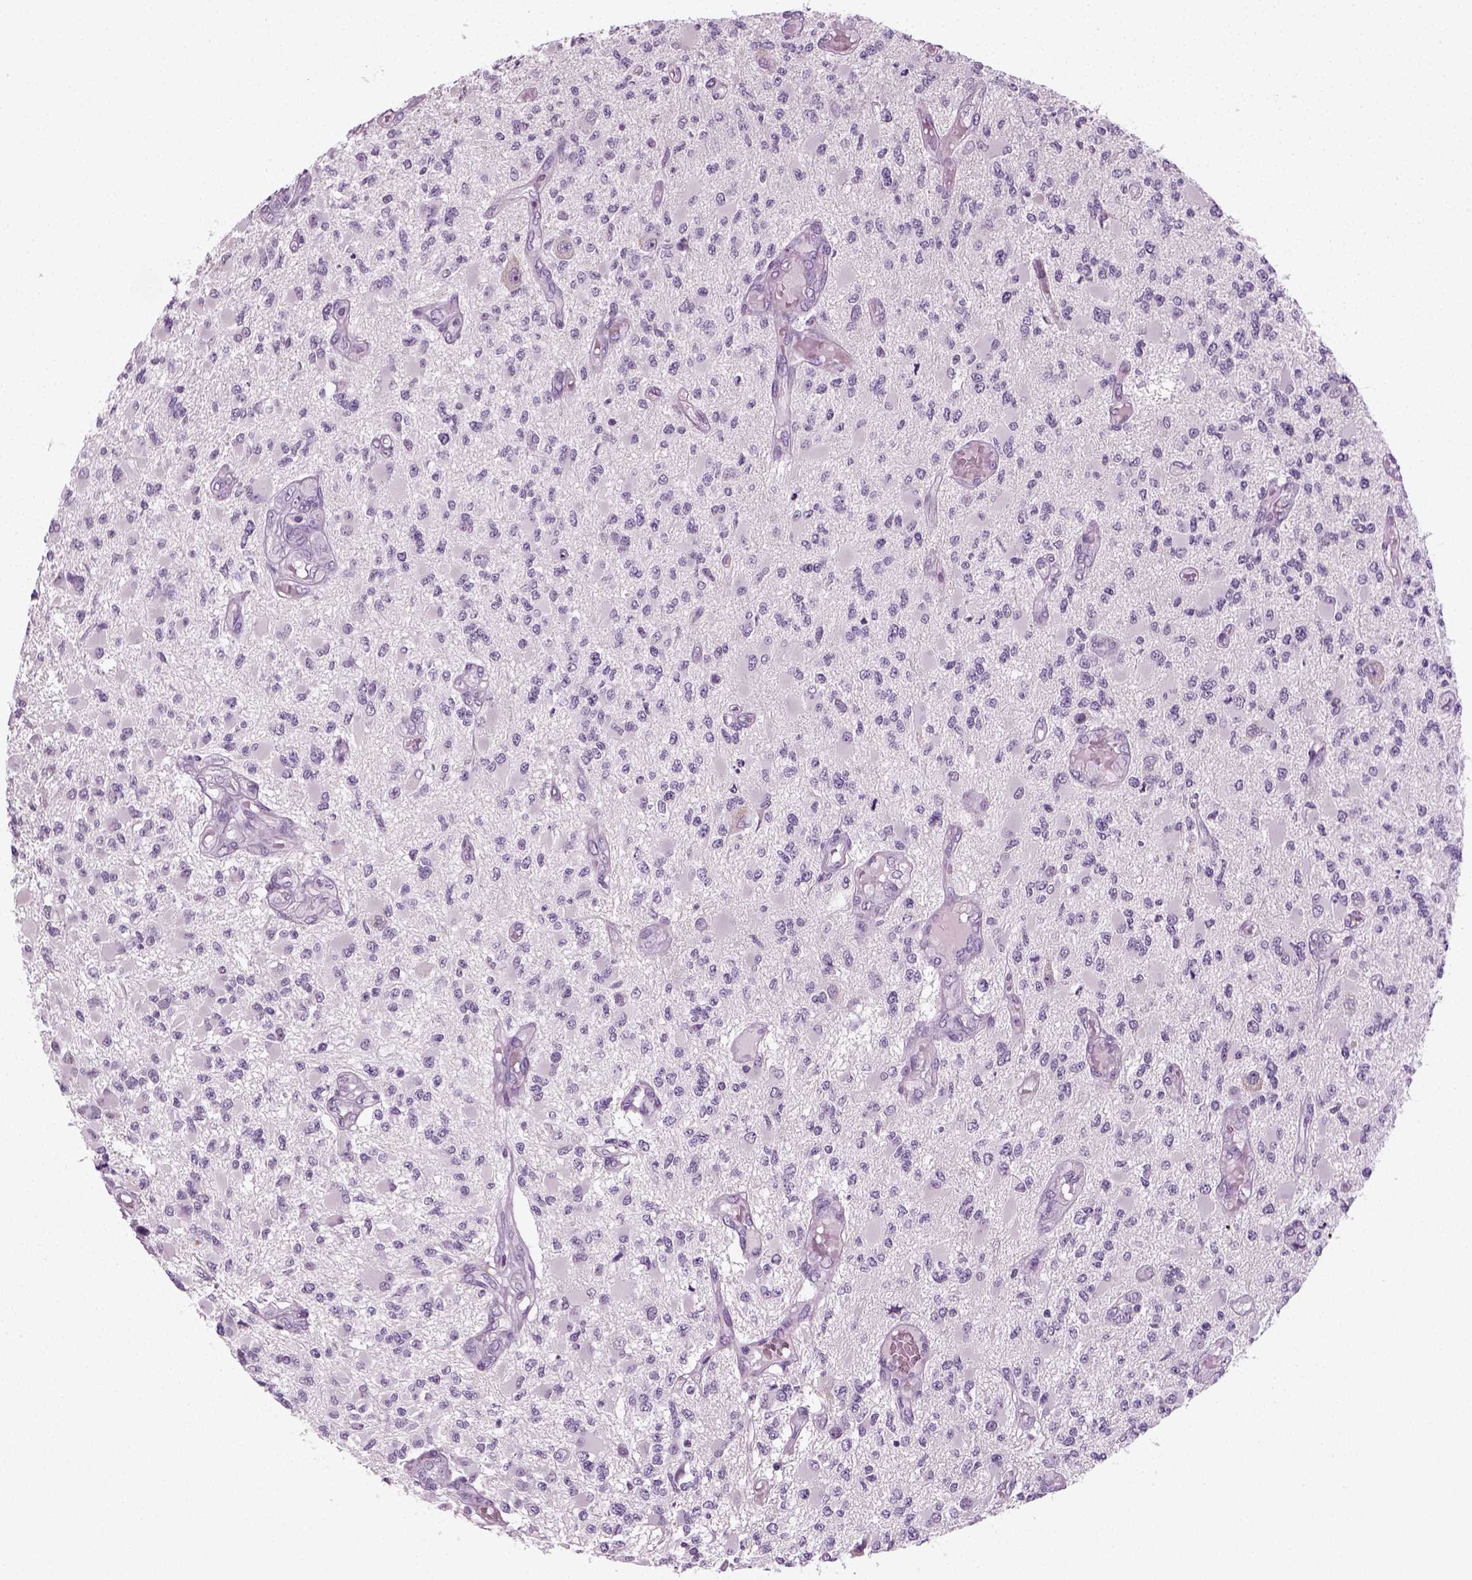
{"staining": {"intensity": "negative", "quantity": "none", "location": "none"}, "tissue": "glioma", "cell_type": "Tumor cells", "image_type": "cancer", "snomed": [{"axis": "morphology", "description": "Glioma, malignant, High grade"}, {"axis": "topography", "description": "Brain"}], "caption": "DAB (3,3'-diaminobenzidine) immunohistochemical staining of glioma displays no significant expression in tumor cells. (DAB (3,3'-diaminobenzidine) IHC with hematoxylin counter stain).", "gene": "KRT75", "patient": {"sex": "female", "age": 63}}